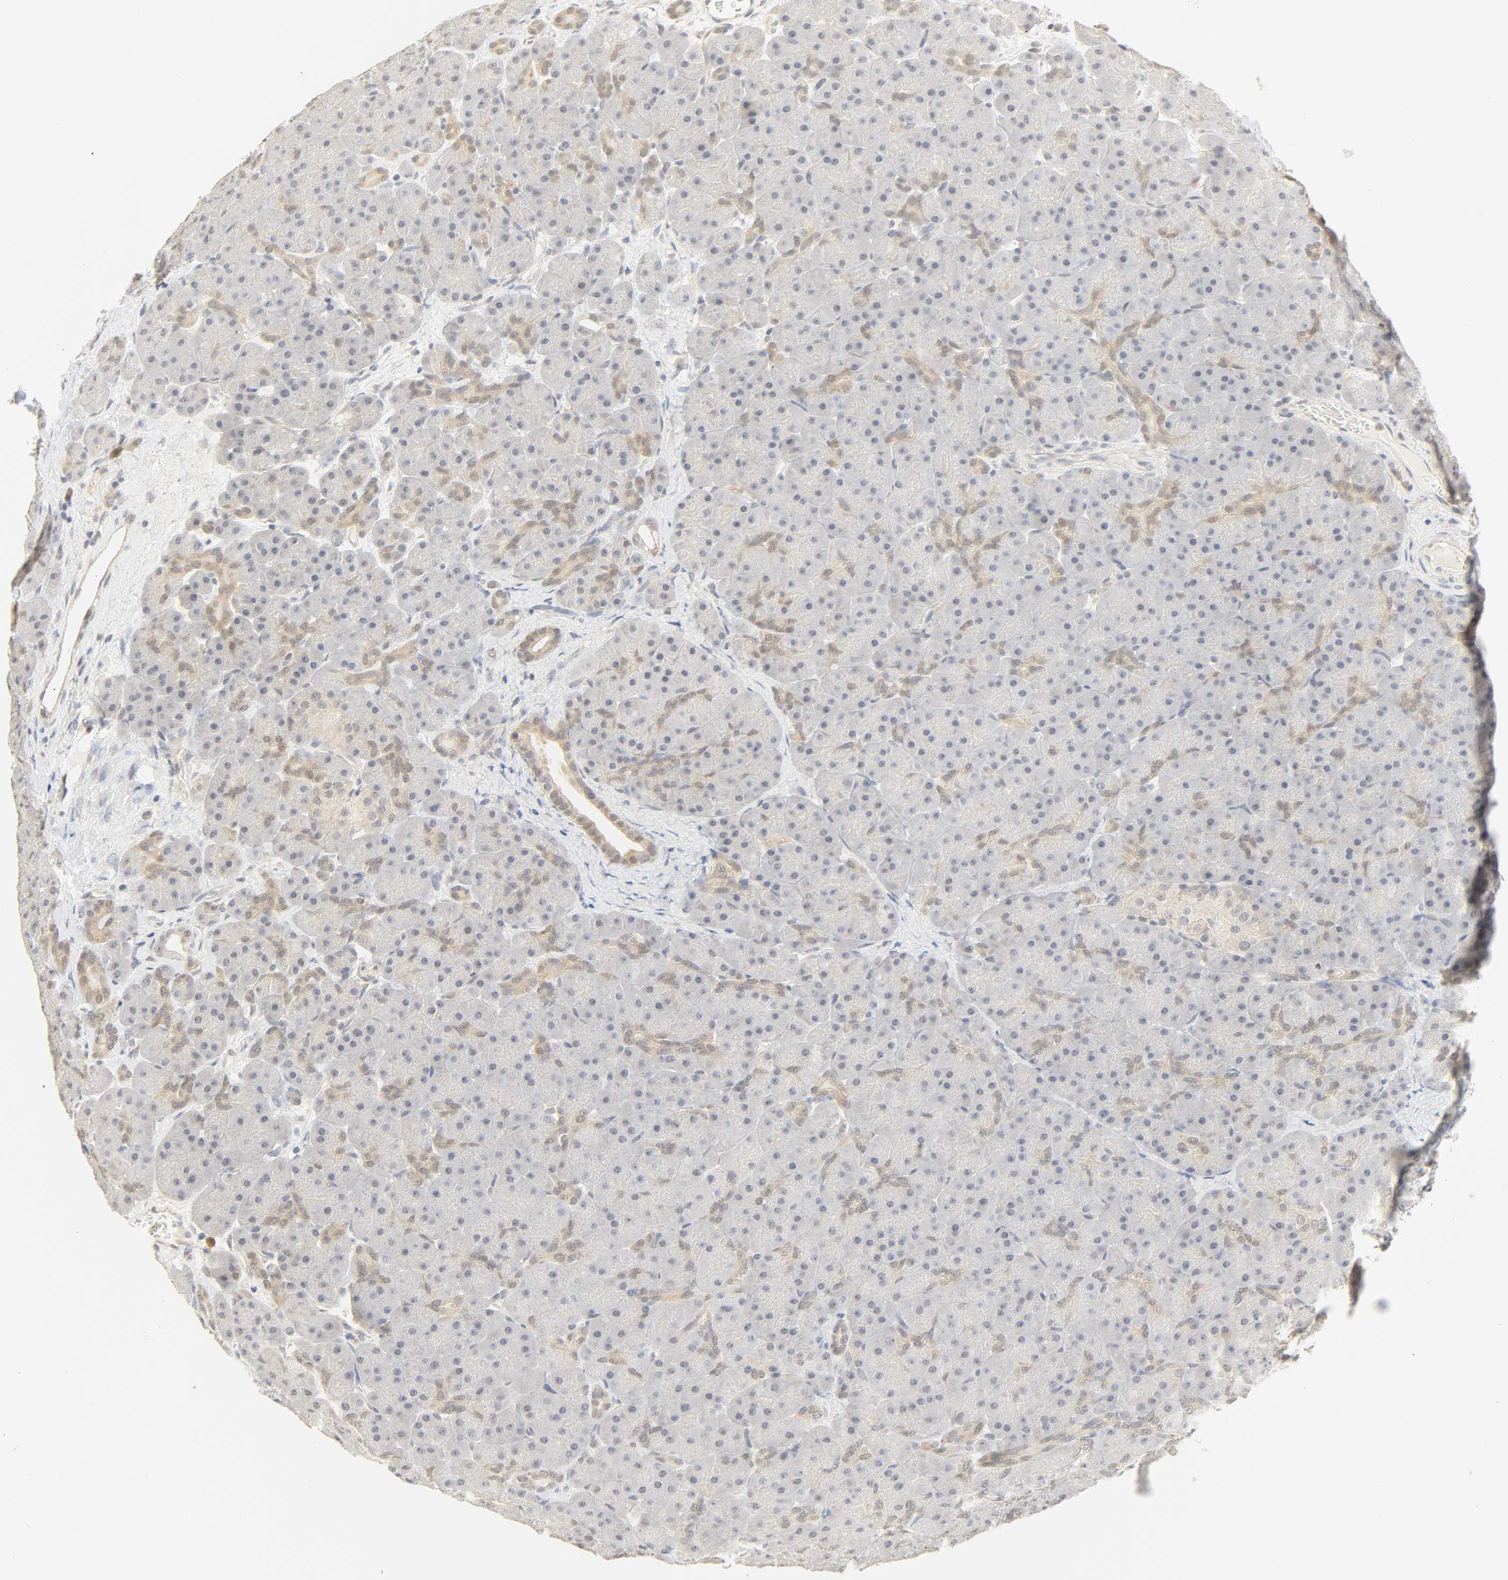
{"staining": {"intensity": "weak", "quantity": "<25%", "location": "cytoplasmic/membranous"}, "tissue": "pancreas", "cell_type": "Exocrine glandular cells", "image_type": "normal", "snomed": [{"axis": "morphology", "description": "Normal tissue, NOS"}, {"axis": "topography", "description": "Pancreas"}], "caption": "Exocrine glandular cells are negative for protein expression in unremarkable human pancreas. The staining was performed using DAB (3,3'-diaminobenzidine) to visualize the protein expression in brown, while the nuclei were stained in blue with hematoxylin (Magnification: 20x).", "gene": "ACSS2", "patient": {"sex": "male", "age": 66}}